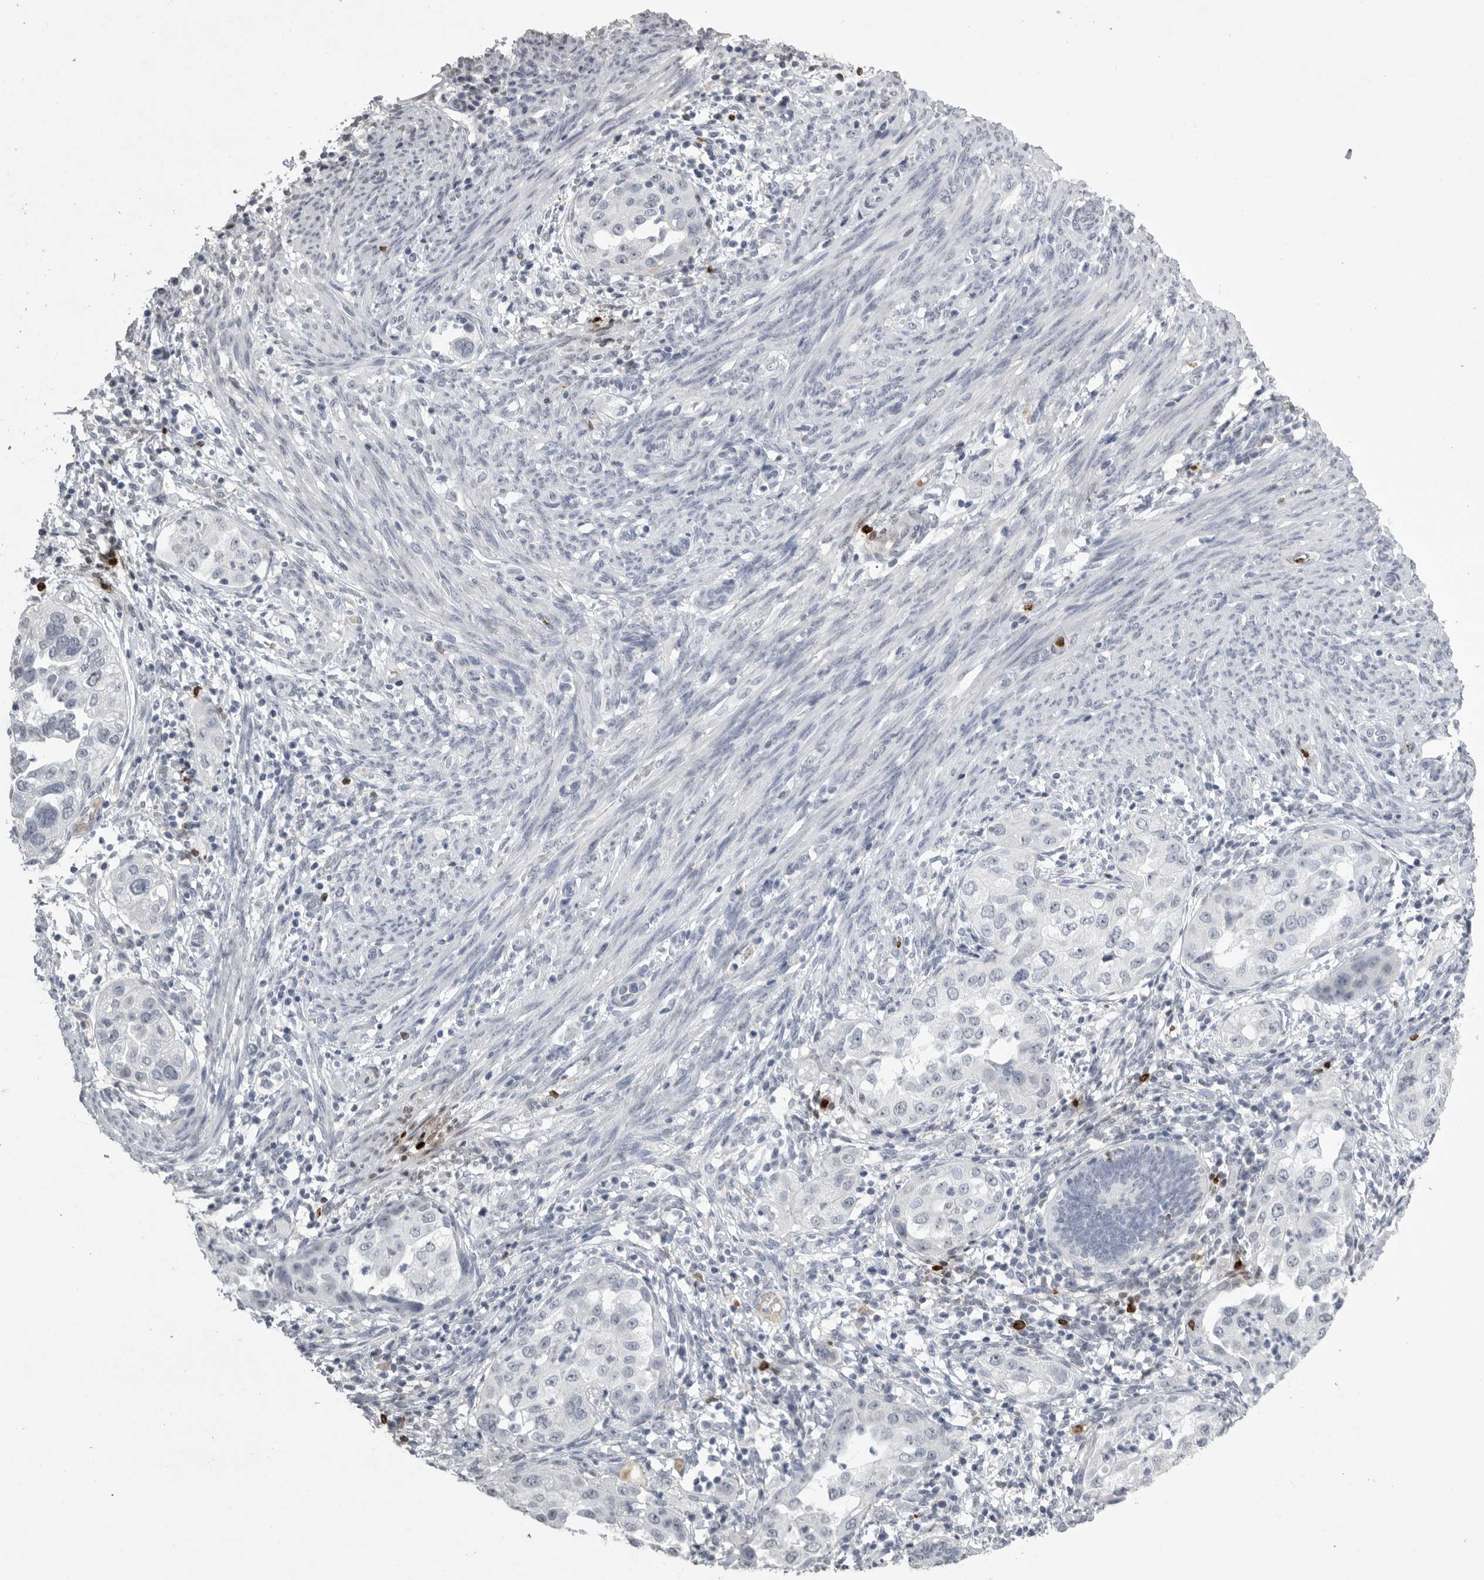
{"staining": {"intensity": "negative", "quantity": "none", "location": "none"}, "tissue": "endometrial cancer", "cell_type": "Tumor cells", "image_type": "cancer", "snomed": [{"axis": "morphology", "description": "Adenocarcinoma, NOS"}, {"axis": "topography", "description": "Endometrium"}], "caption": "Tumor cells show no significant protein expression in adenocarcinoma (endometrial).", "gene": "GNLY", "patient": {"sex": "female", "age": 85}}